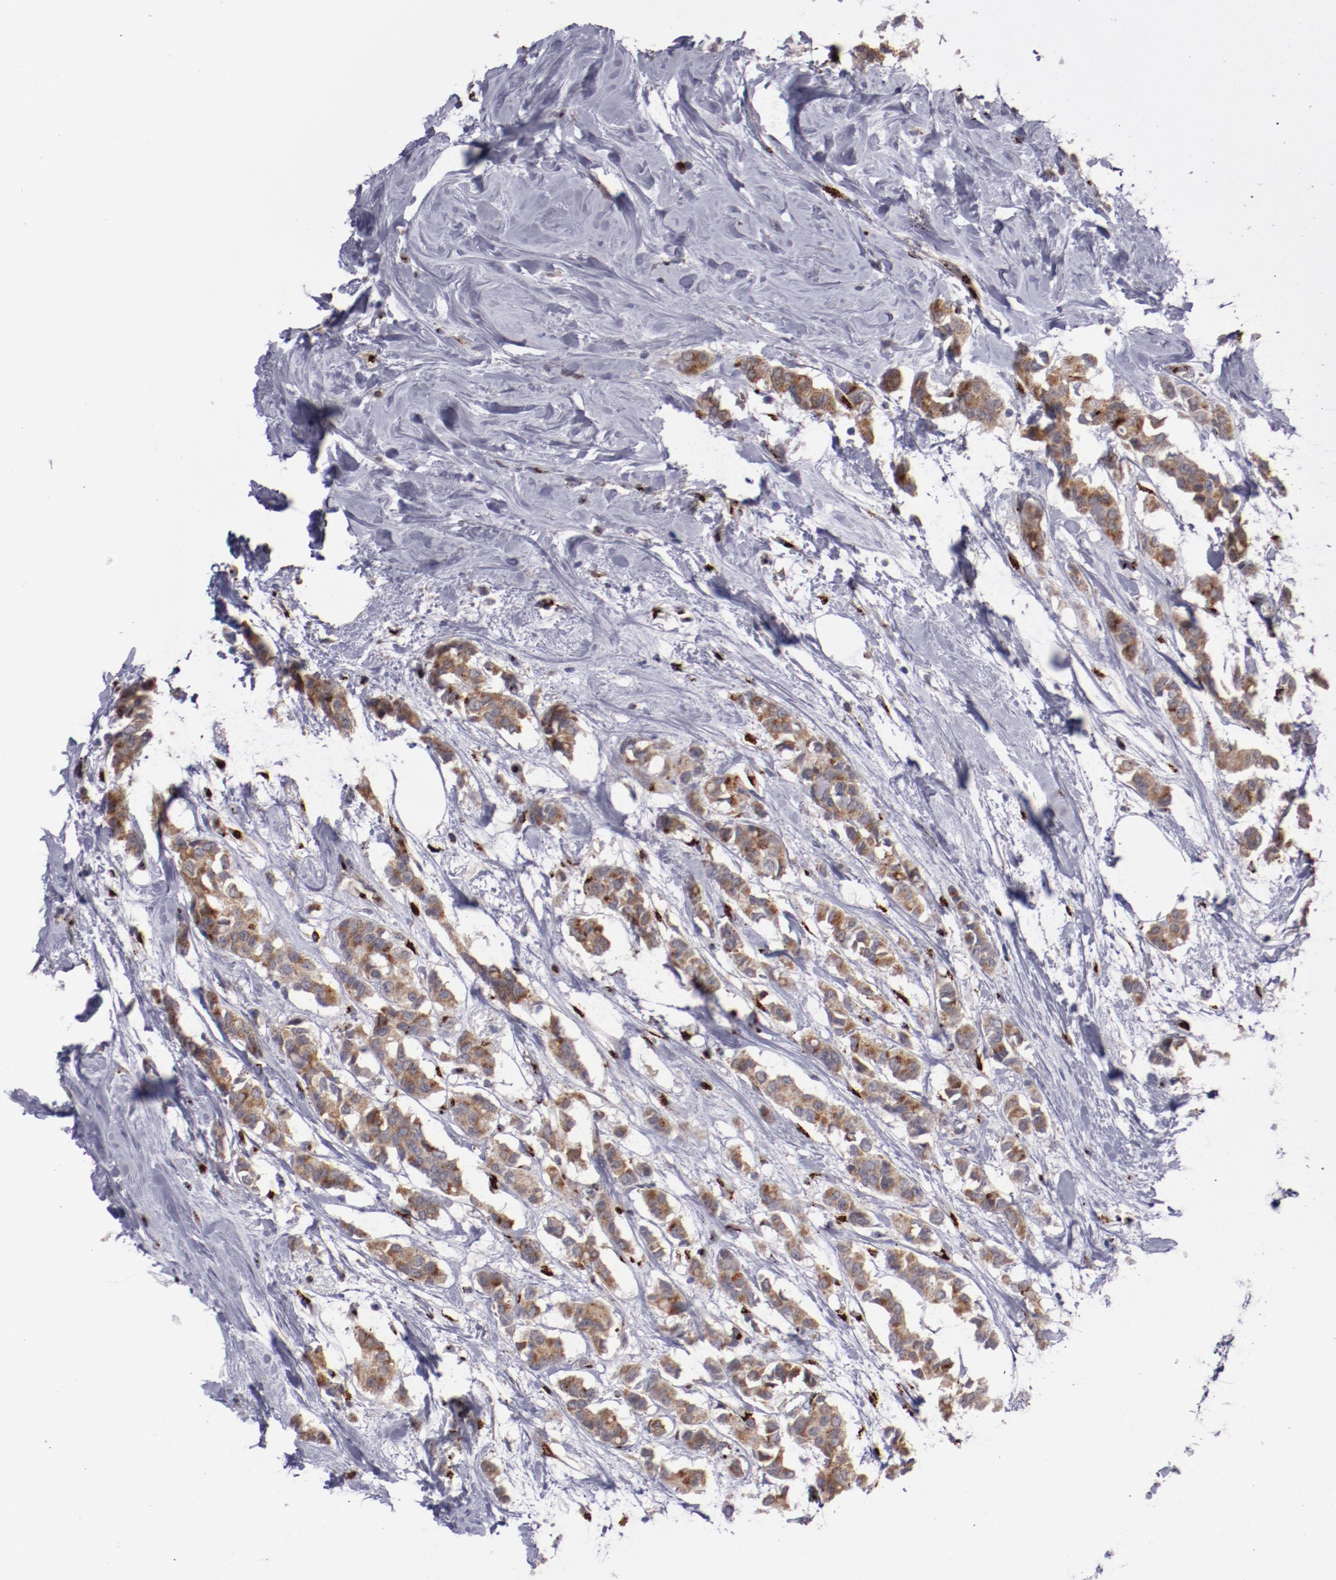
{"staining": {"intensity": "moderate", "quantity": "25%-75%", "location": "cytoplasmic/membranous"}, "tissue": "breast cancer", "cell_type": "Tumor cells", "image_type": "cancer", "snomed": [{"axis": "morphology", "description": "Duct carcinoma"}, {"axis": "topography", "description": "Breast"}], "caption": "This is a micrograph of immunohistochemistry staining of breast cancer (infiltrating ductal carcinoma), which shows moderate staining in the cytoplasmic/membranous of tumor cells.", "gene": "GOLIM4", "patient": {"sex": "female", "age": 84}}